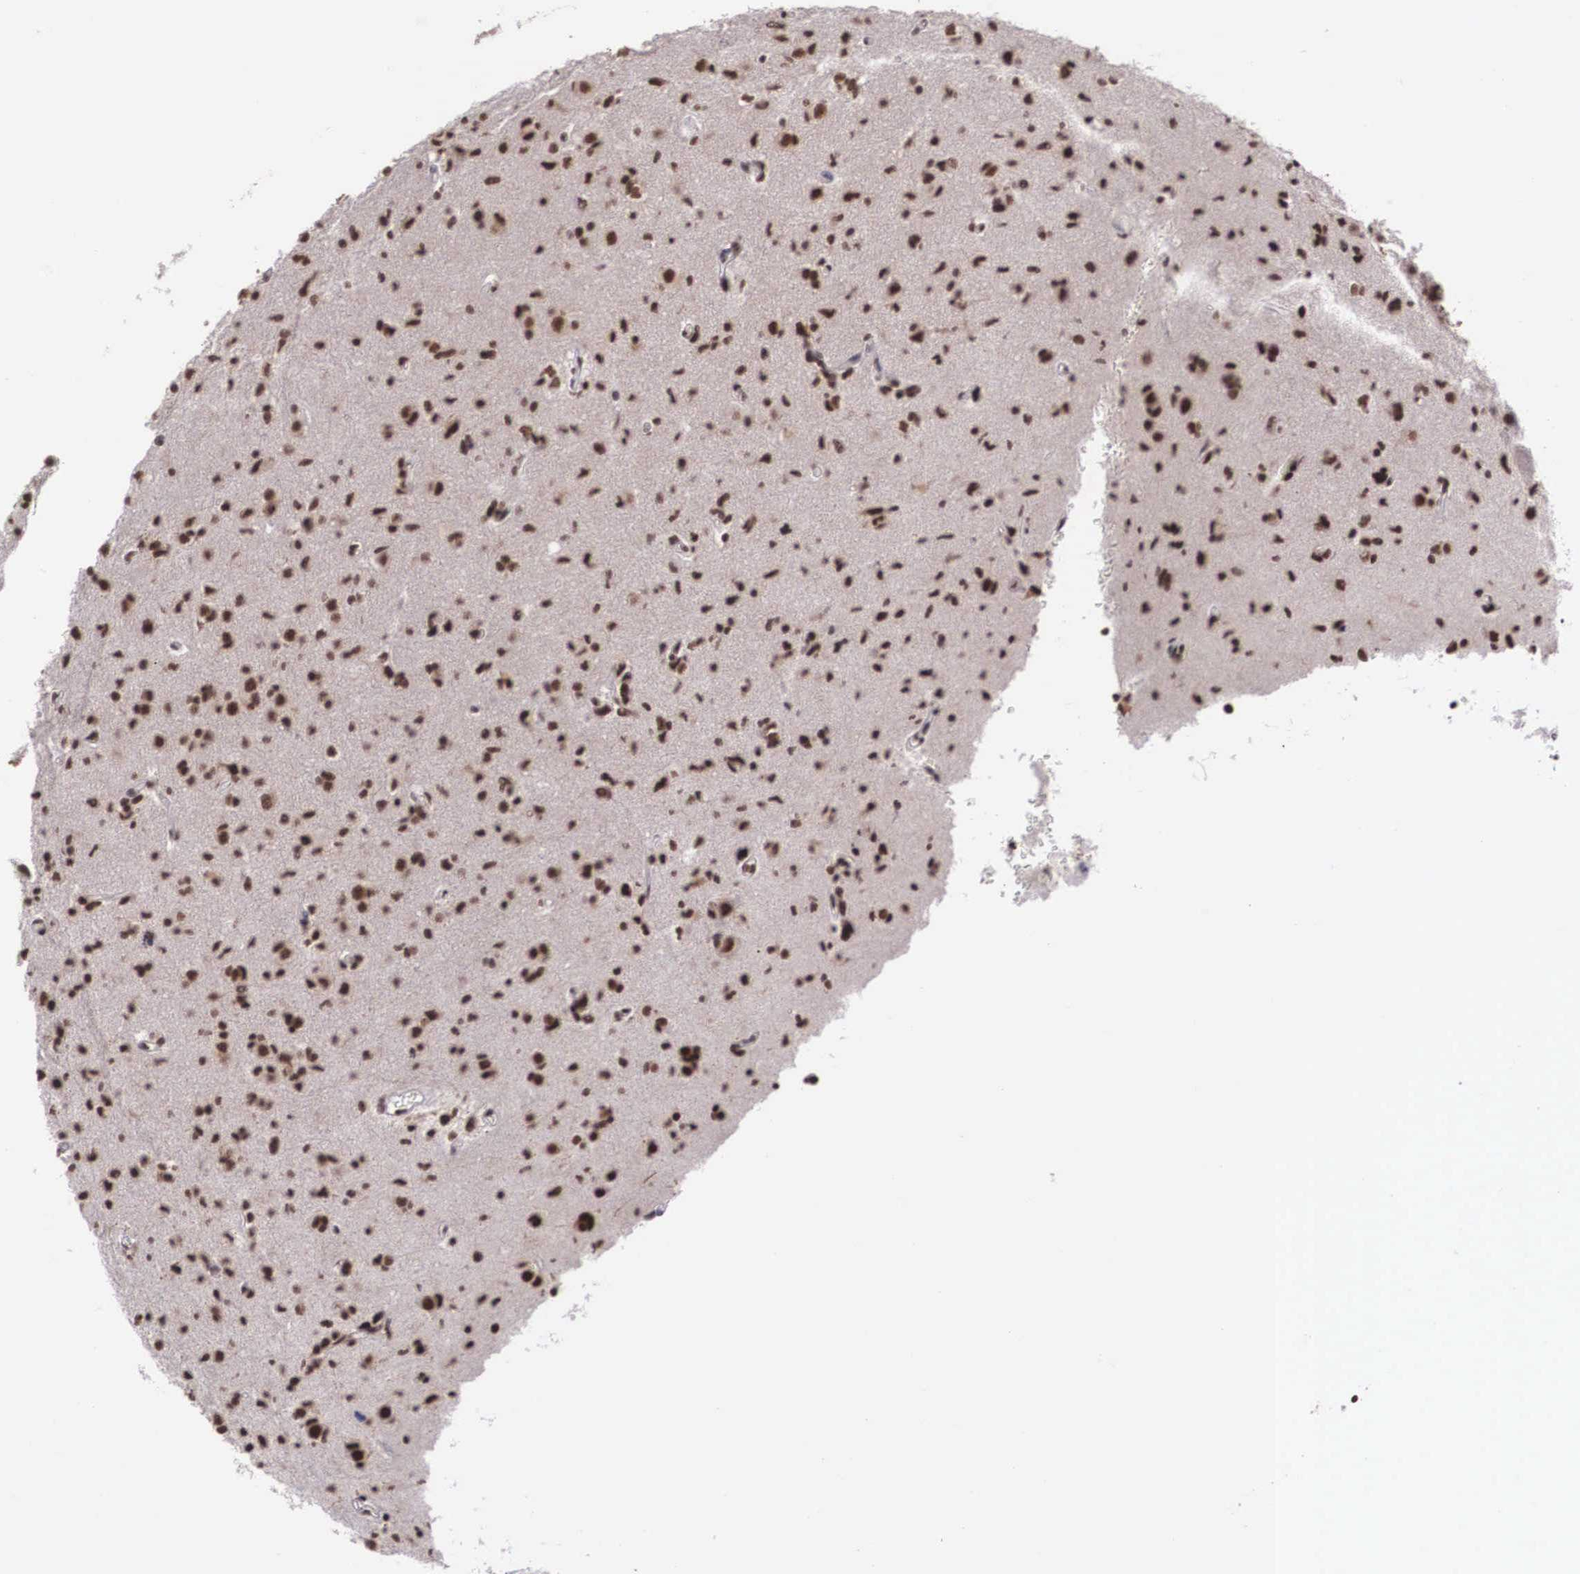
{"staining": {"intensity": "strong", "quantity": ">75%", "location": "nuclear"}, "tissue": "glioma", "cell_type": "Tumor cells", "image_type": "cancer", "snomed": [{"axis": "morphology", "description": "Glioma, malignant, Low grade"}, {"axis": "topography", "description": "Brain"}], "caption": "DAB immunohistochemical staining of malignant low-grade glioma shows strong nuclear protein expression in about >75% of tumor cells.", "gene": "POLR2F", "patient": {"sex": "female", "age": 46}}